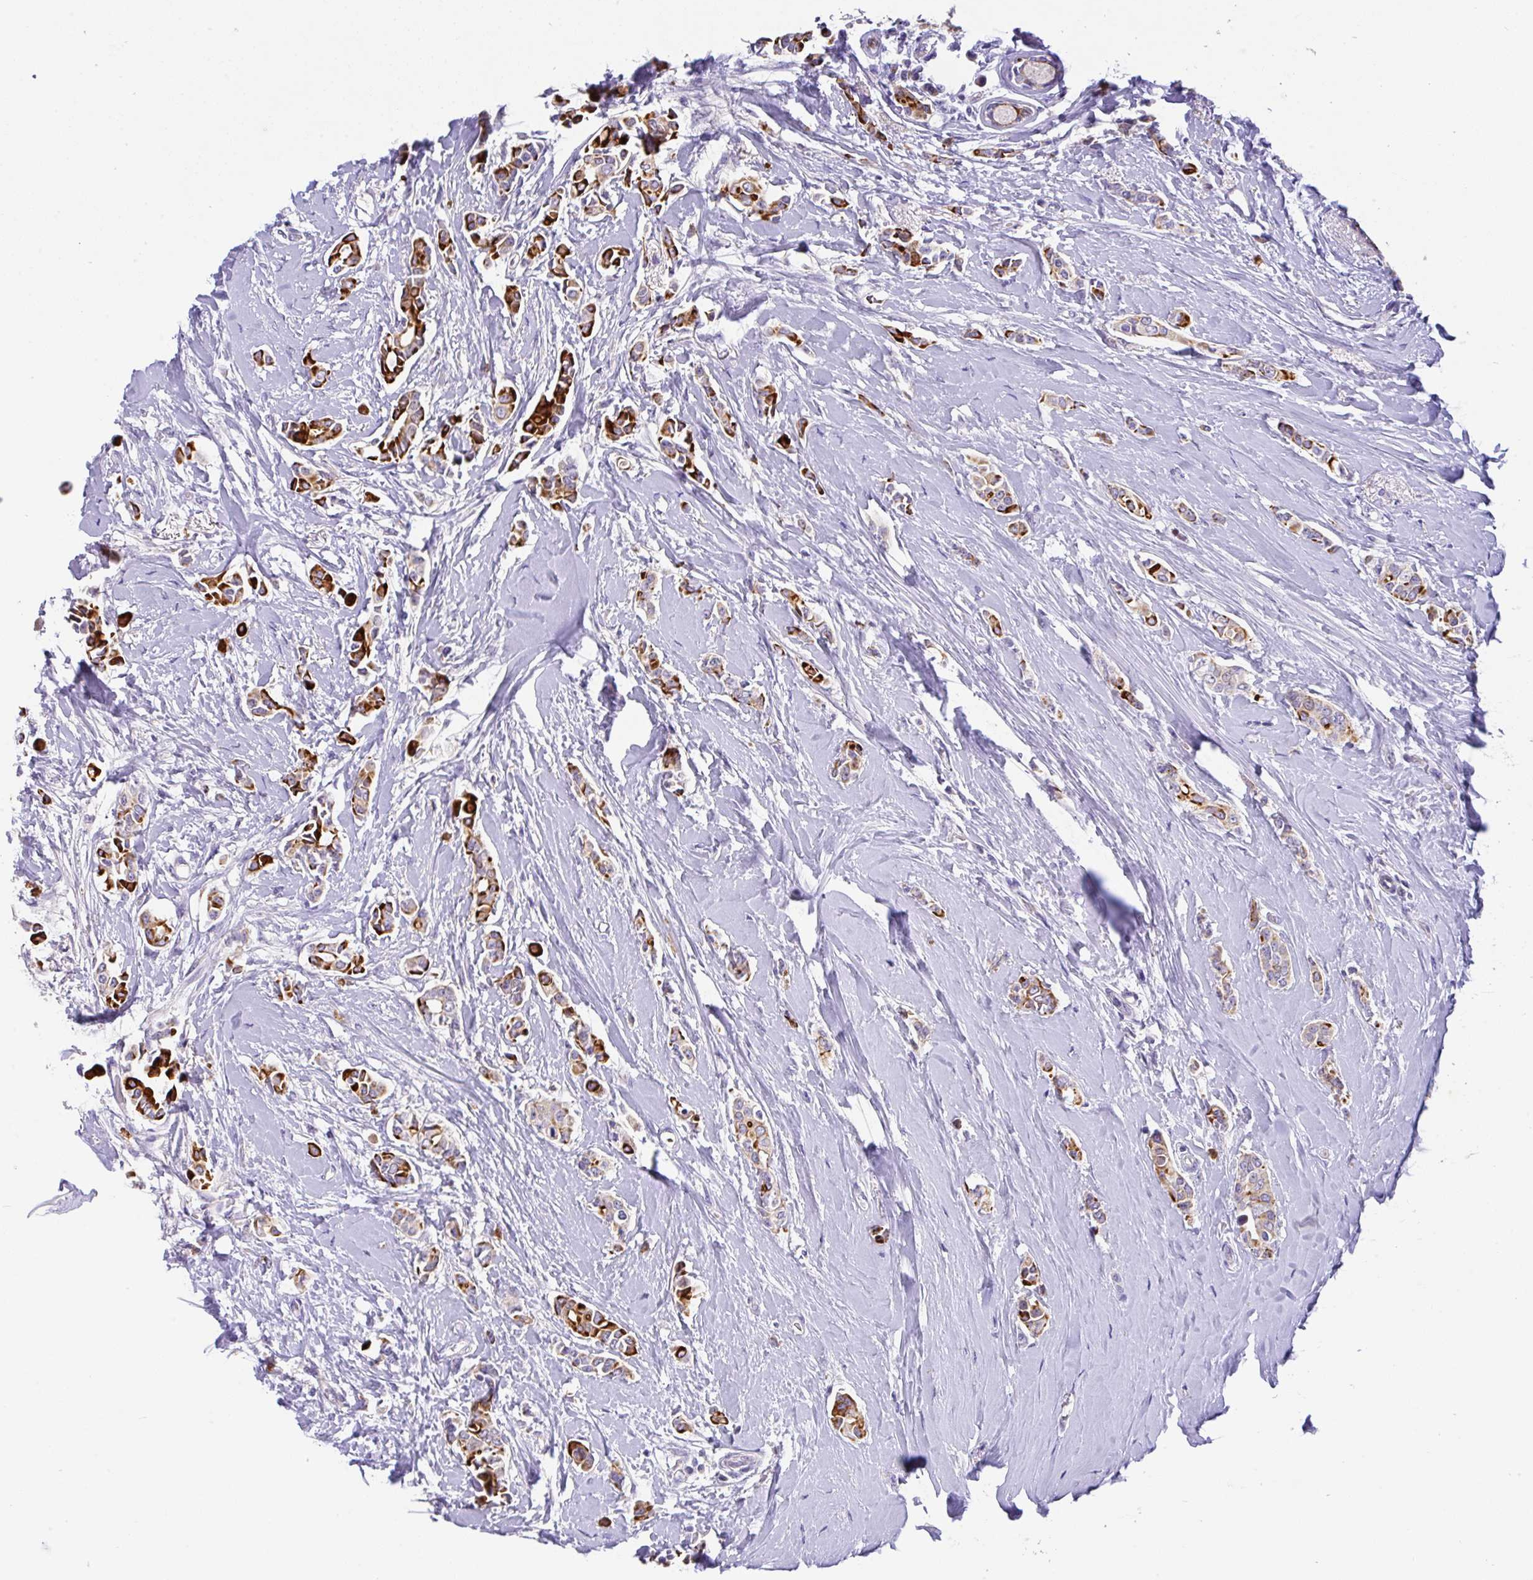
{"staining": {"intensity": "strong", "quantity": ">75%", "location": "cytoplasmic/membranous"}, "tissue": "breast cancer", "cell_type": "Tumor cells", "image_type": "cancer", "snomed": [{"axis": "morphology", "description": "Duct carcinoma"}, {"axis": "topography", "description": "Breast"}], "caption": "Protein staining by immunohistochemistry (IHC) demonstrates strong cytoplasmic/membranous staining in about >75% of tumor cells in breast cancer (invasive ductal carcinoma). The staining was performed using DAB (3,3'-diaminobenzidine) to visualize the protein expression in brown, while the nuclei were stained in blue with hematoxylin (Magnification: 20x).", "gene": "EPN3", "patient": {"sex": "female", "age": 64}}